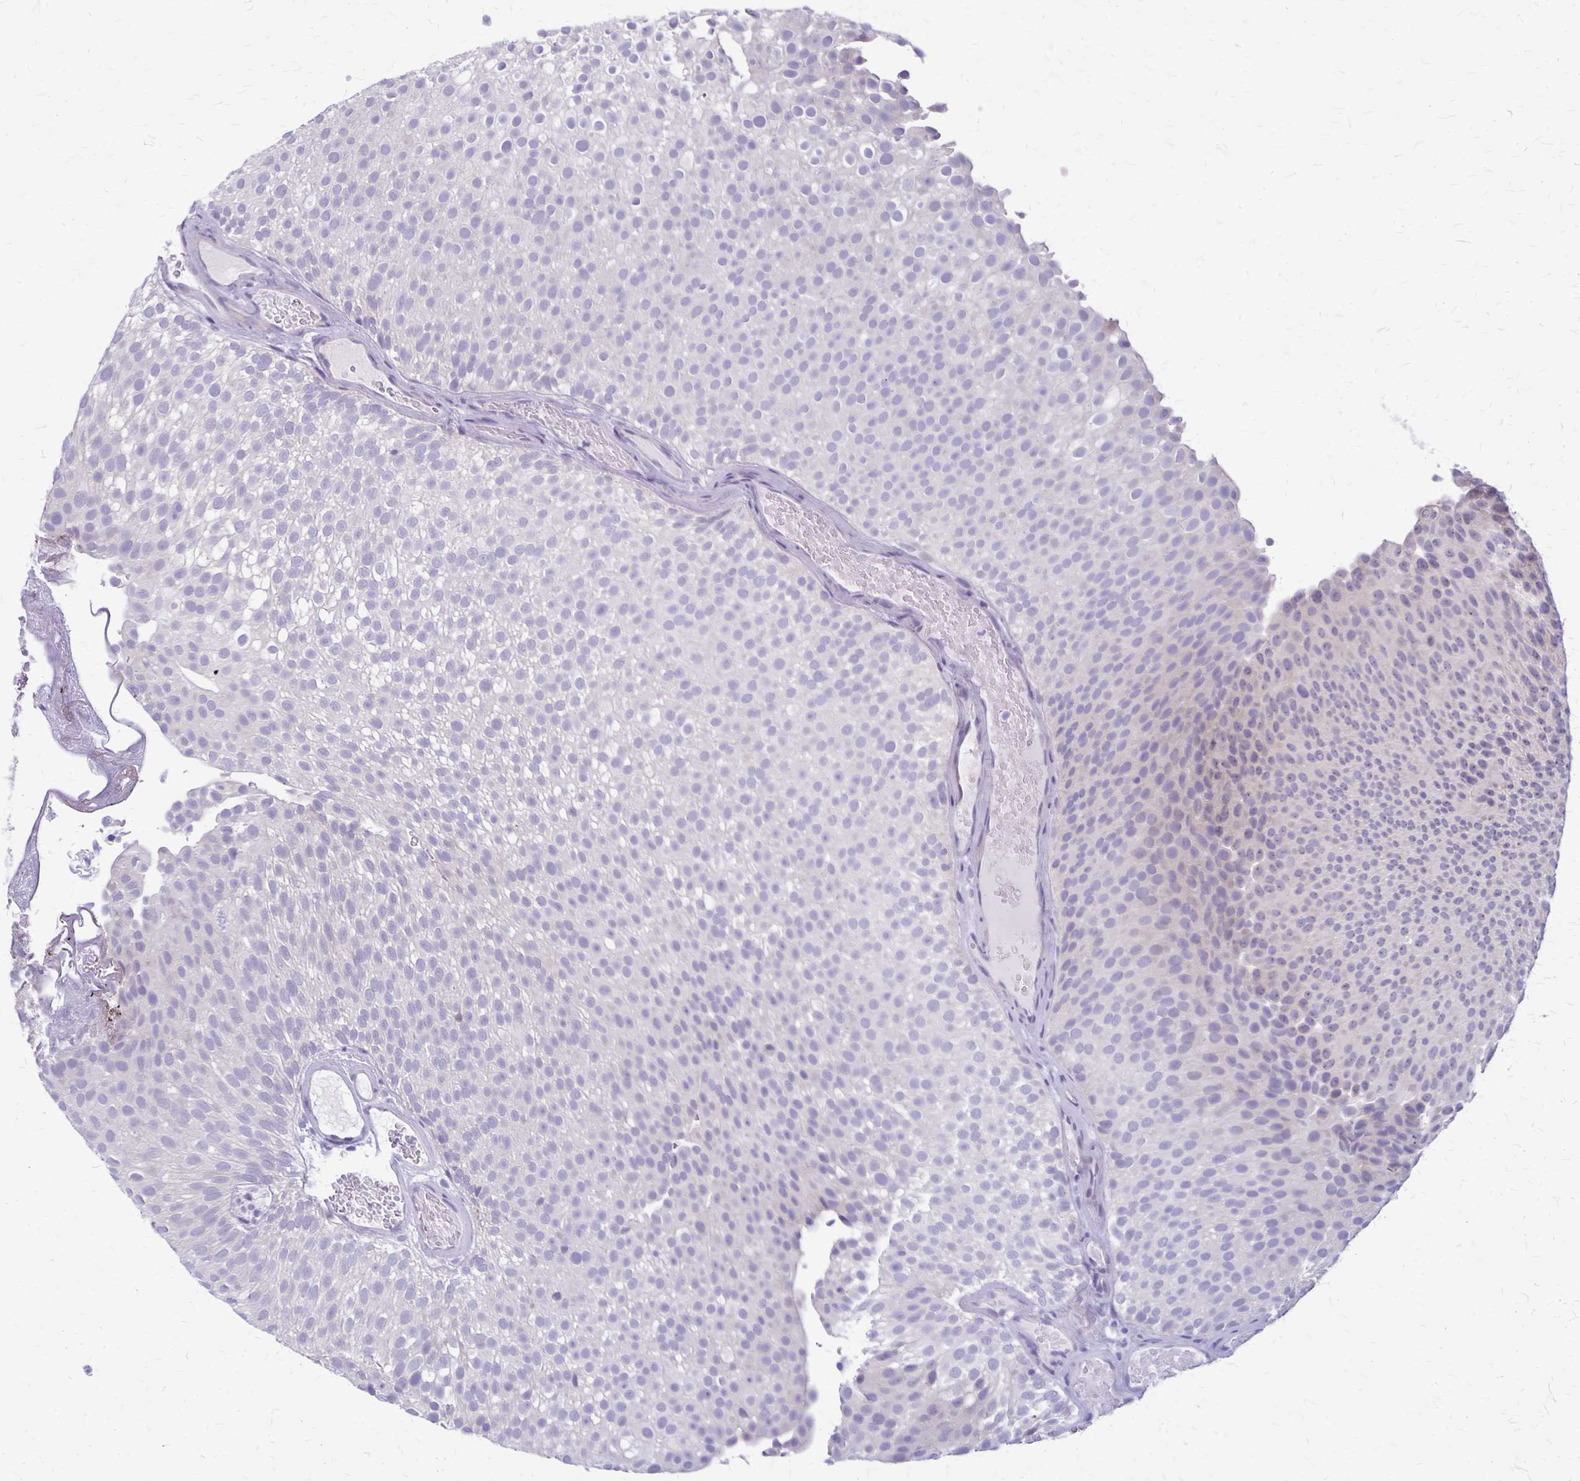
{"staining": {"intensity": "negative", "quantity": "none", "location": "none"}, "tissue": "urothelial cancer", "cell_type": "Tumor cells", "image_type": "cancer", "snomed": [{"axis": "morphology", "description": "Urothelial carcinoma, Low grade"}, {"axis": "topography", "description": "Urinary bladder"}], "caption": "Tumor cells show no significant expression in urothelial carcinoma (low-grade).", "gene": "PLXNB3", "patient": {"sex": "male", "age": 78}}